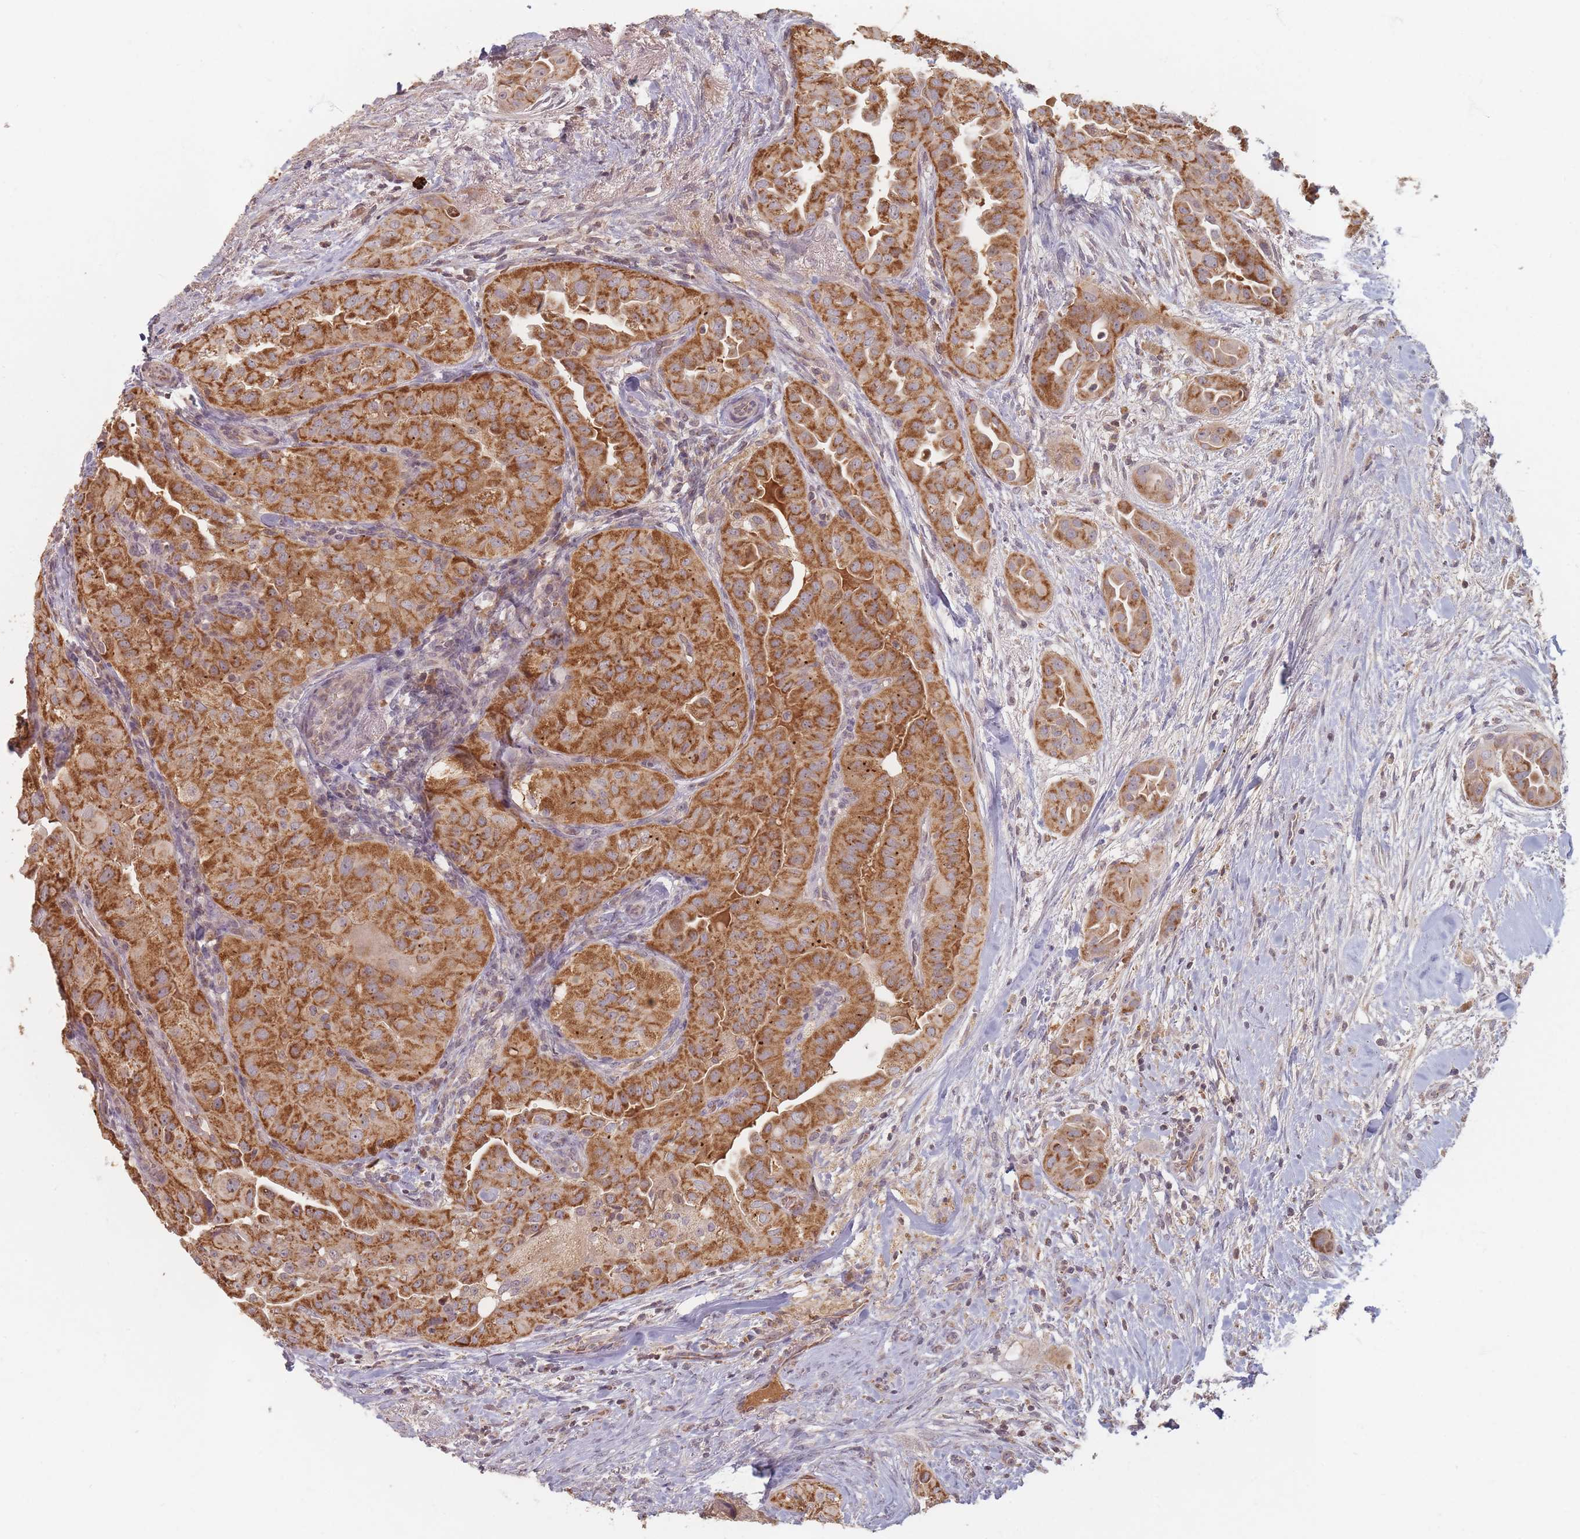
{"staining": {"intensity": "strong", "quantity": ">75%", "location": "cytoplasmic/membranous"}, "tissue": "thyroid cancer", "cell_type": "Tumor cells", "image_type": "cancer", "snomed": [{"axis": "morphology", "description": "Normal tissue, NOS"}, {"axis": "morphology", "description": "Papillary adenocarcinoma, NOS"}, {"axis": "topography", "description": "Thyroid gland"}], "caption": "Thyroid cancer stained for a protein (brown) displays strong cytoplasmic/membranous positive expression in approximately >75% of tumor cells.", "gene": "OR2M4", "patient": {"sex": "female", "age": 59}}